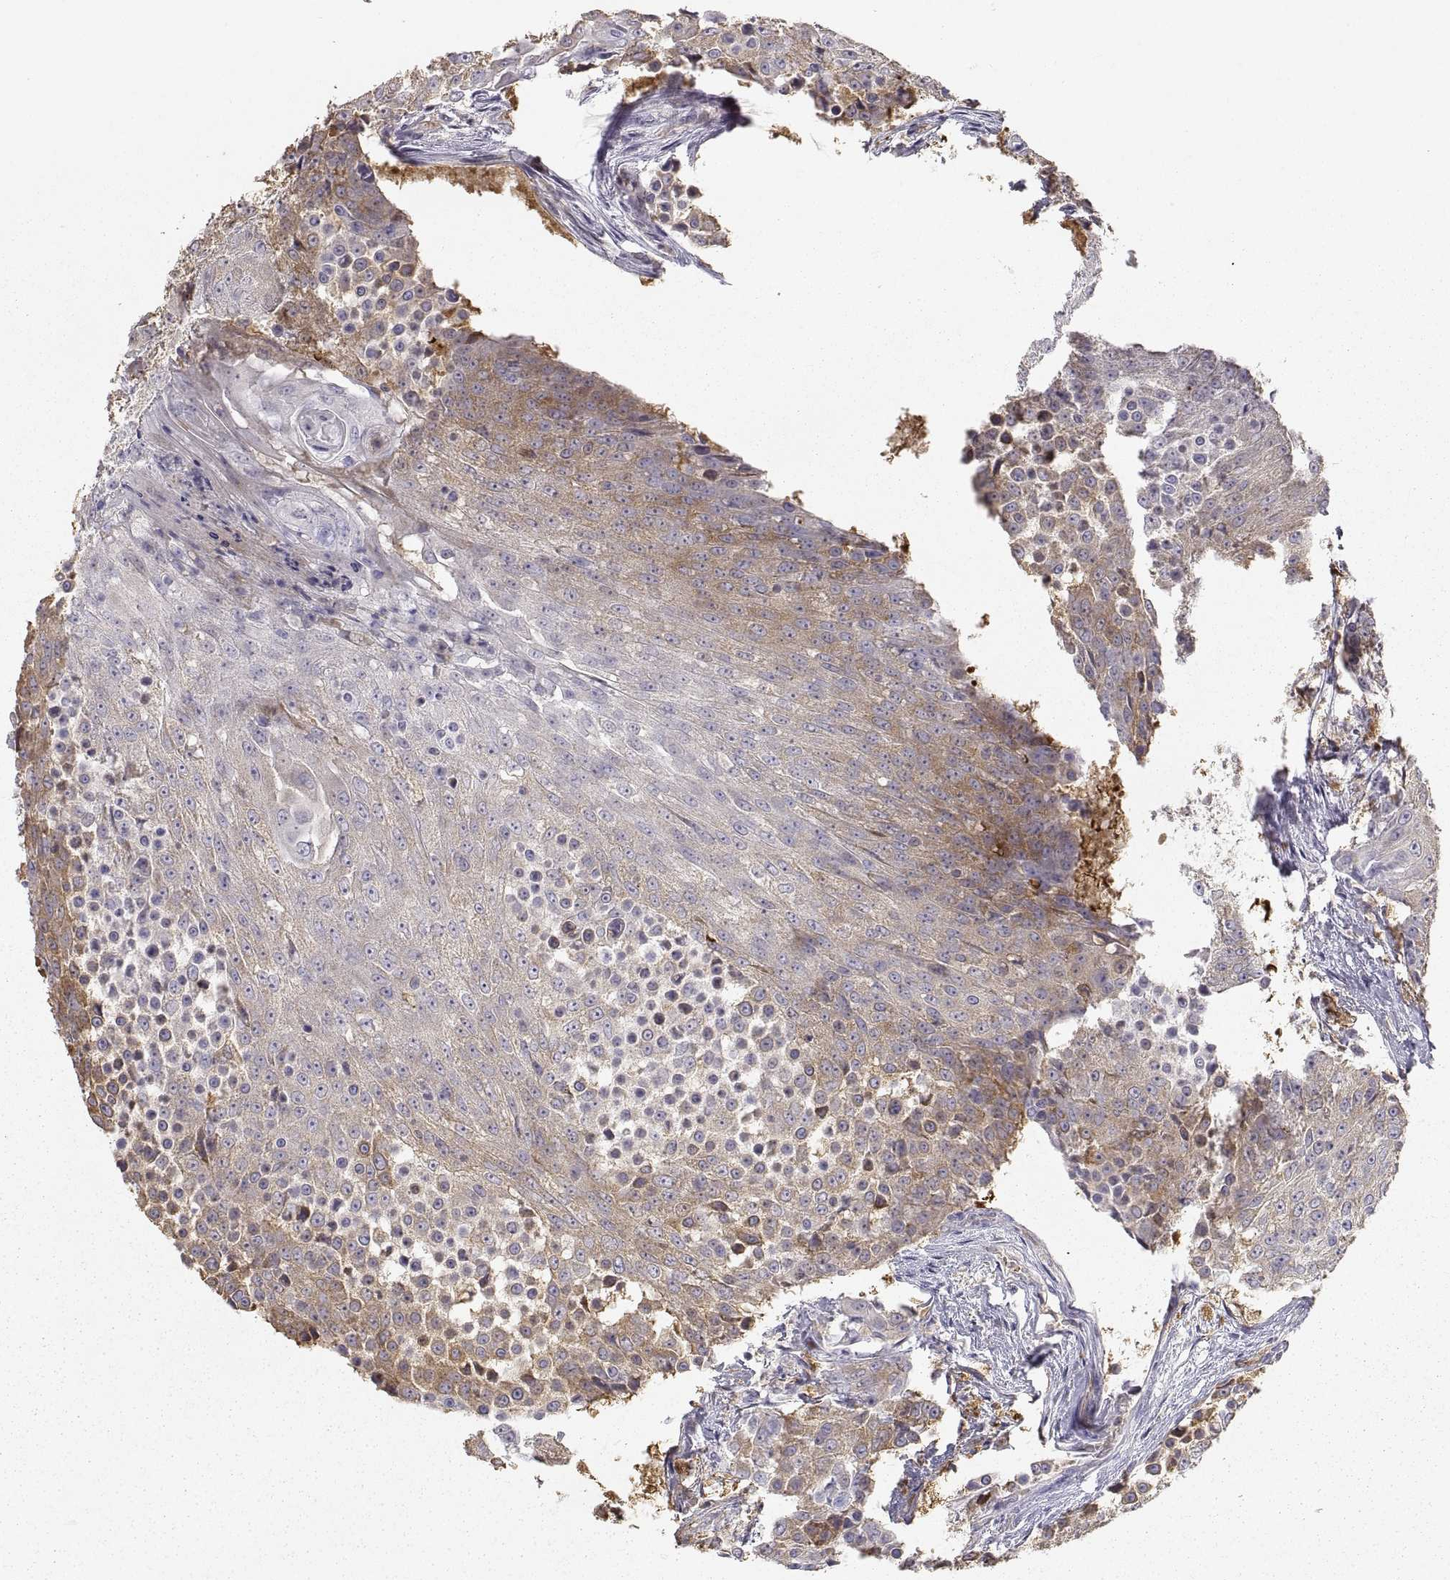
{"staining": {"intensity": "moderate", "quantity": "<25%", "location": "cytoplasmic/membranous"}, "tissue": "urothelial cancer", "cell_type": "Tumor cells", "image_type": "cancer", "snomed": [{"axis": "morphology", "description": "Urothelial carcinoma, High grade"}, {"axis": "topography", "description": "Urinary bladder"}], "caption": "Immunohistochemistry (IHC) of high-grade urothelial carcinoma reveals low levels of moderate cytoplasmic/membranous positivity in approximately <25% of tumor cells.", "gene": "HSP90AB1", "patient": {"sex": "female", "age": 63}}